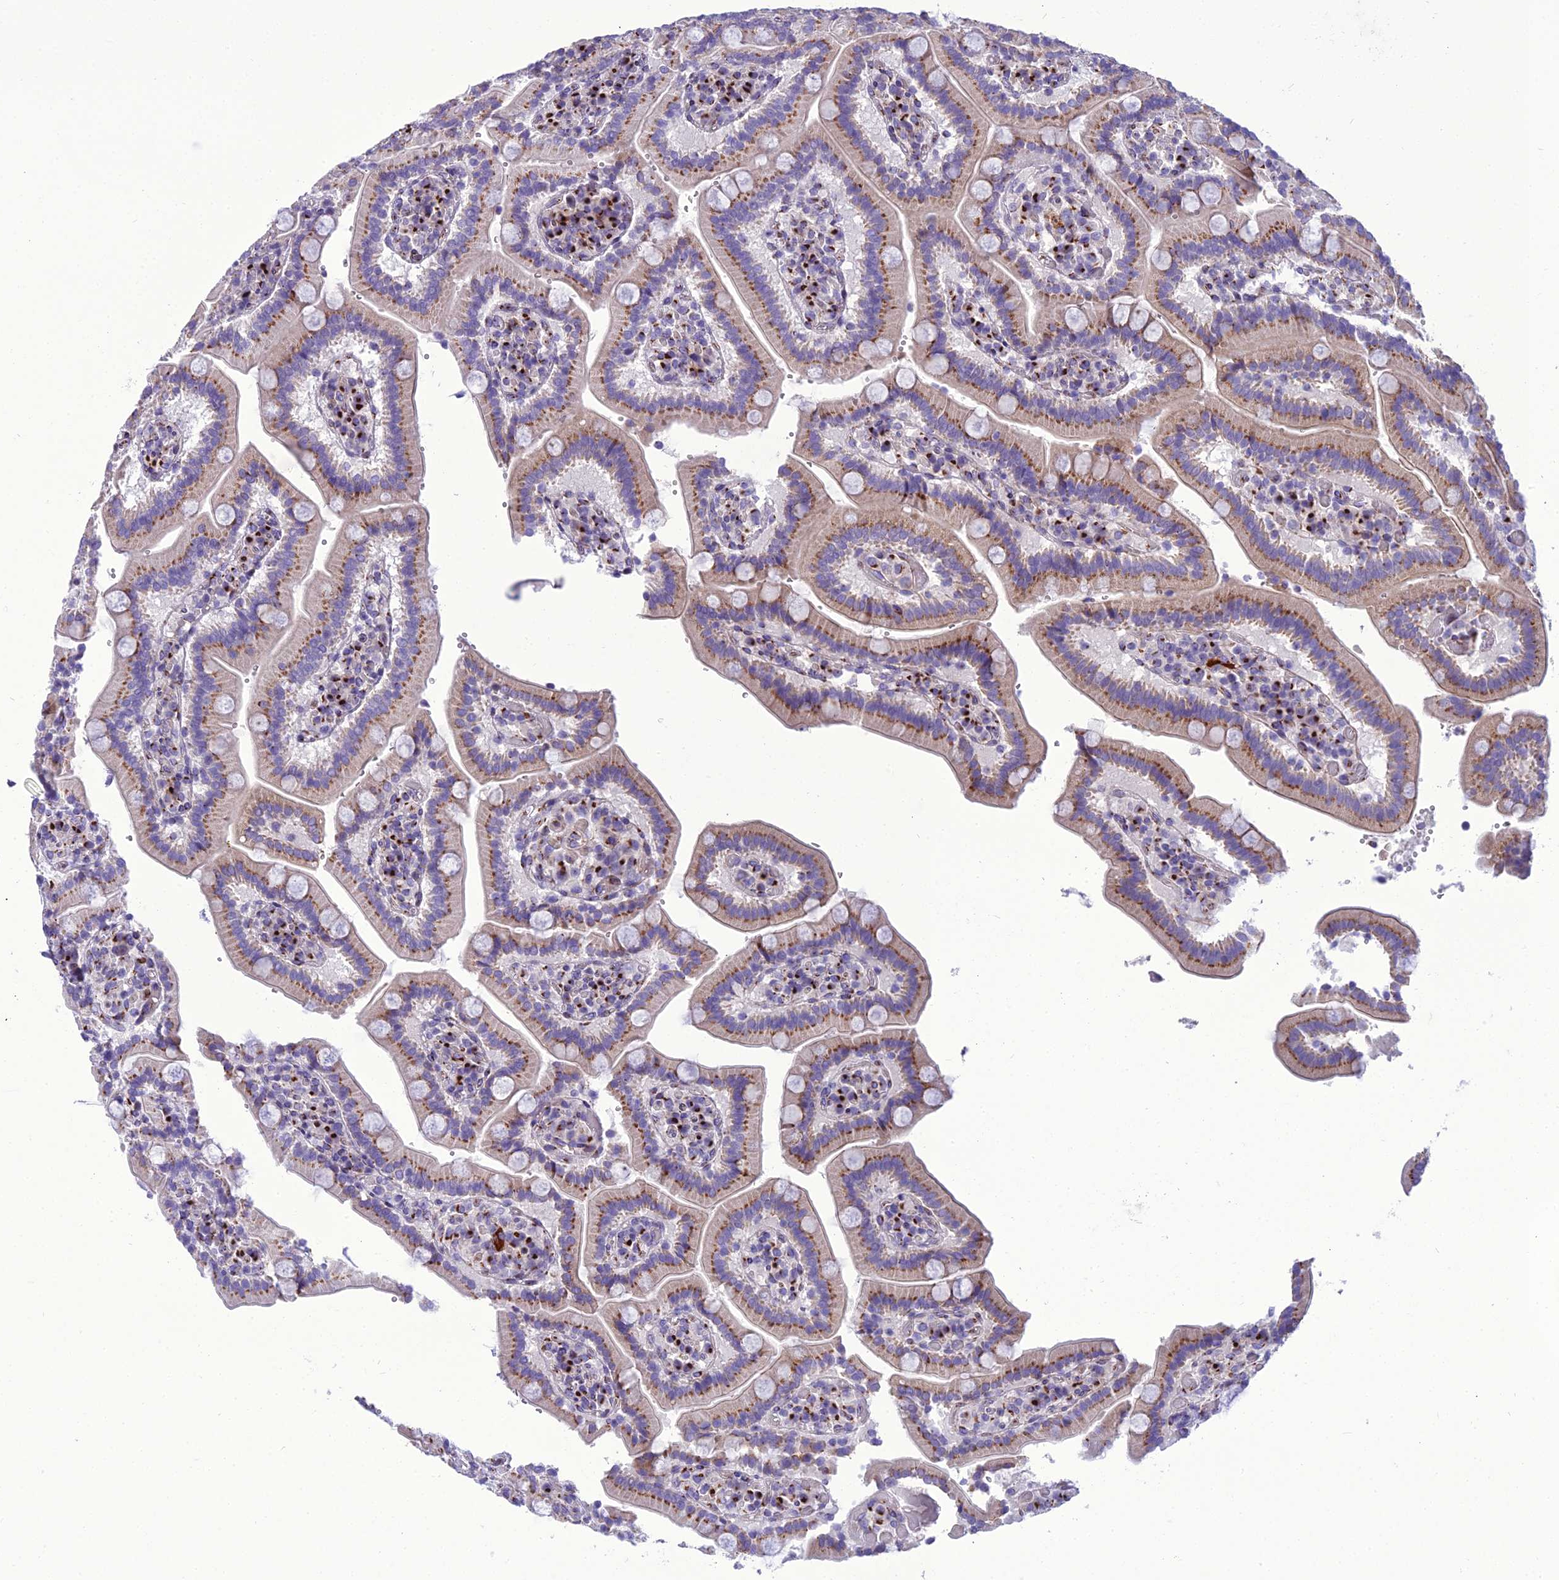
{"staining": {"intensity": "moderate", "quantity": "25%-75%", "location": "cytoplasmic/membranous"}, "tissue": "duodenum", "cell_type": "Glandular cells", "image_type": "normal", "snomed": [{"axis": "morphology", "description": "Normal tissue, NOS"}, {"axis": "topography", "description": "Duodenum"}], "caption": "Immunohistochemical staining of normal duodenum exhibits 25%-75% levels of moderate cytoplasmic/membranous protein positivity in about 25%-75% of glandular cells.", "gene": "GOLM2", "patient": {"sex": "female", "age": 62}}